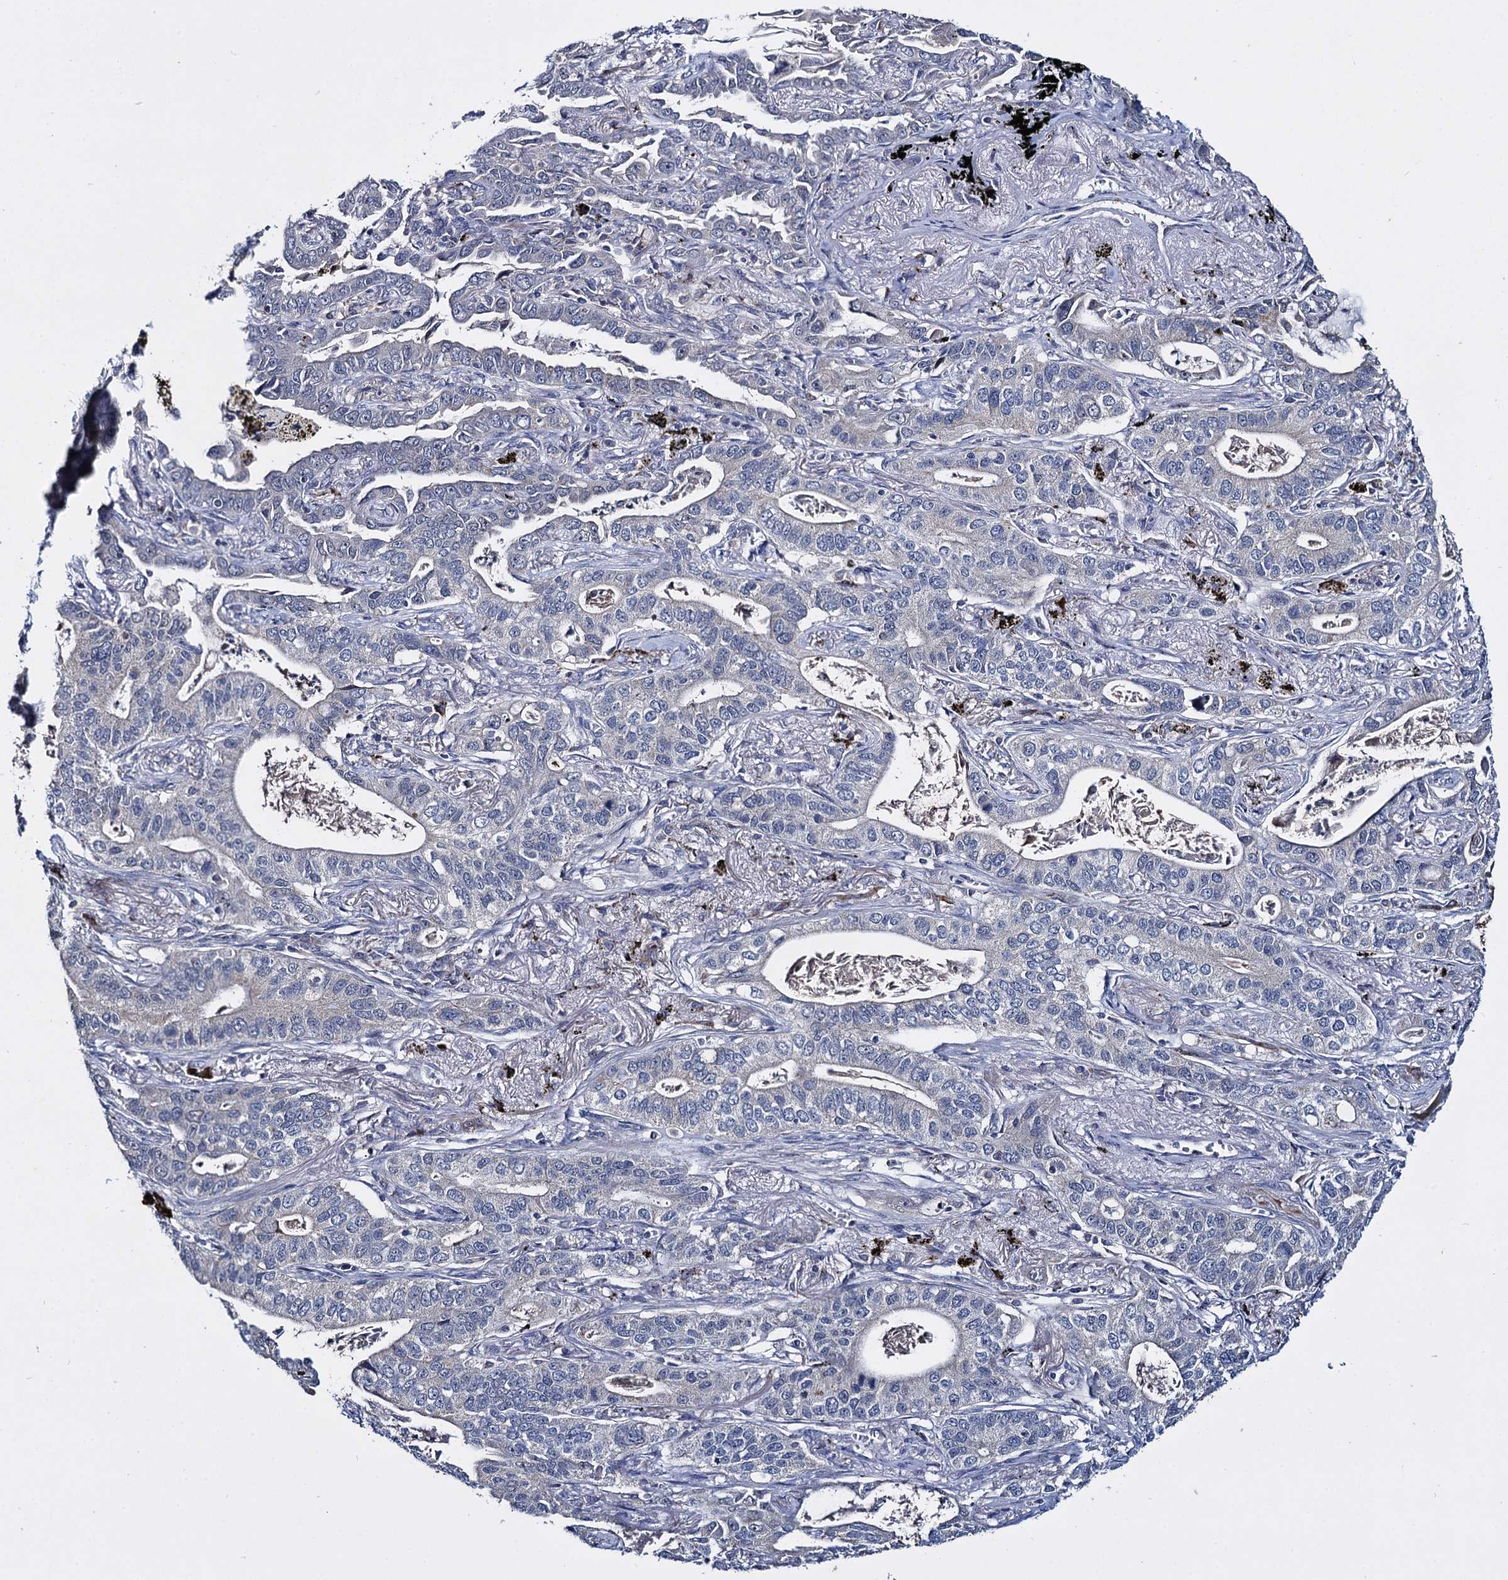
{"staining": {"intensity": "negative", "quantity": "none", "location": "none"}, "tissue": "lung cancer", "cell_type": "Tumor cells", "image_type": "cancer", "snomed": [{"axis": "morphology", "description": "Adenocarcinoma, NOS"}, {"axis": "topography", "description": "Lung"}], "caption": "Histopathology image shows no protein staining in tumor cells of adenocarcinoma (lung) tissue. (Brightfield microscopy of DAB (3,3'-diaminobenzidine) IHC at high magnification).", "gene": "RPUSD4", "patient": {"sex": "male", "age": 67}}